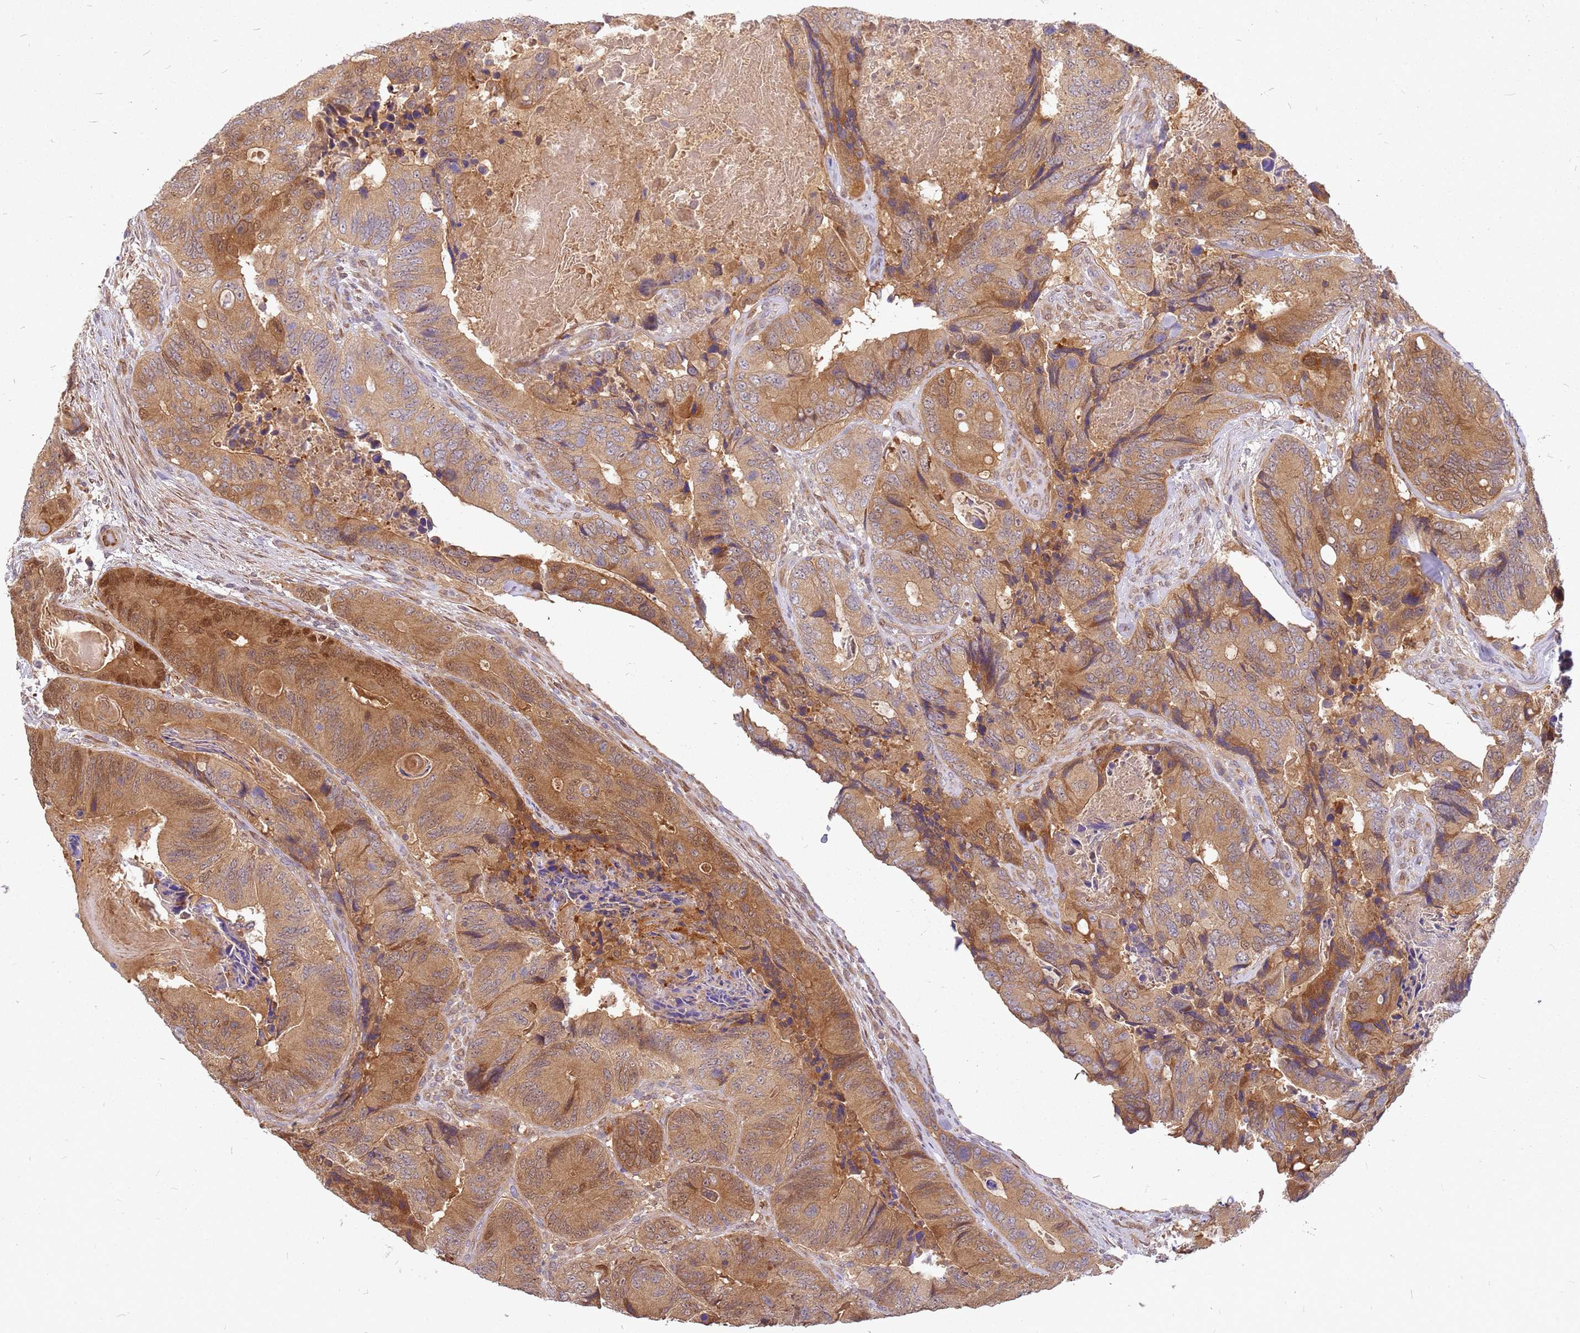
{"staining": {"intensity": "moderate", "quantity": ">75%", "location": "cytoplasmic/membranous,nuclear"}, "tissue": "colorectal cancer", "cell_type": "Tumor cells", "image_type": "cancer", "snomed": [{"axis": "morphology", "description": "Adenocarcinoma, NOS"}, {"axis": "topography", "description": "Colon"}], "caption": "About >75% of tumor cells in human colorectal cancer (adenocarcinoma) show moderate cytoplasmic/membranous and nuclear protein positivity as visualized by brown immunohistochemical staining.", "gene": "NUDT14", "patient": {"sex": "male", "age": 84}}